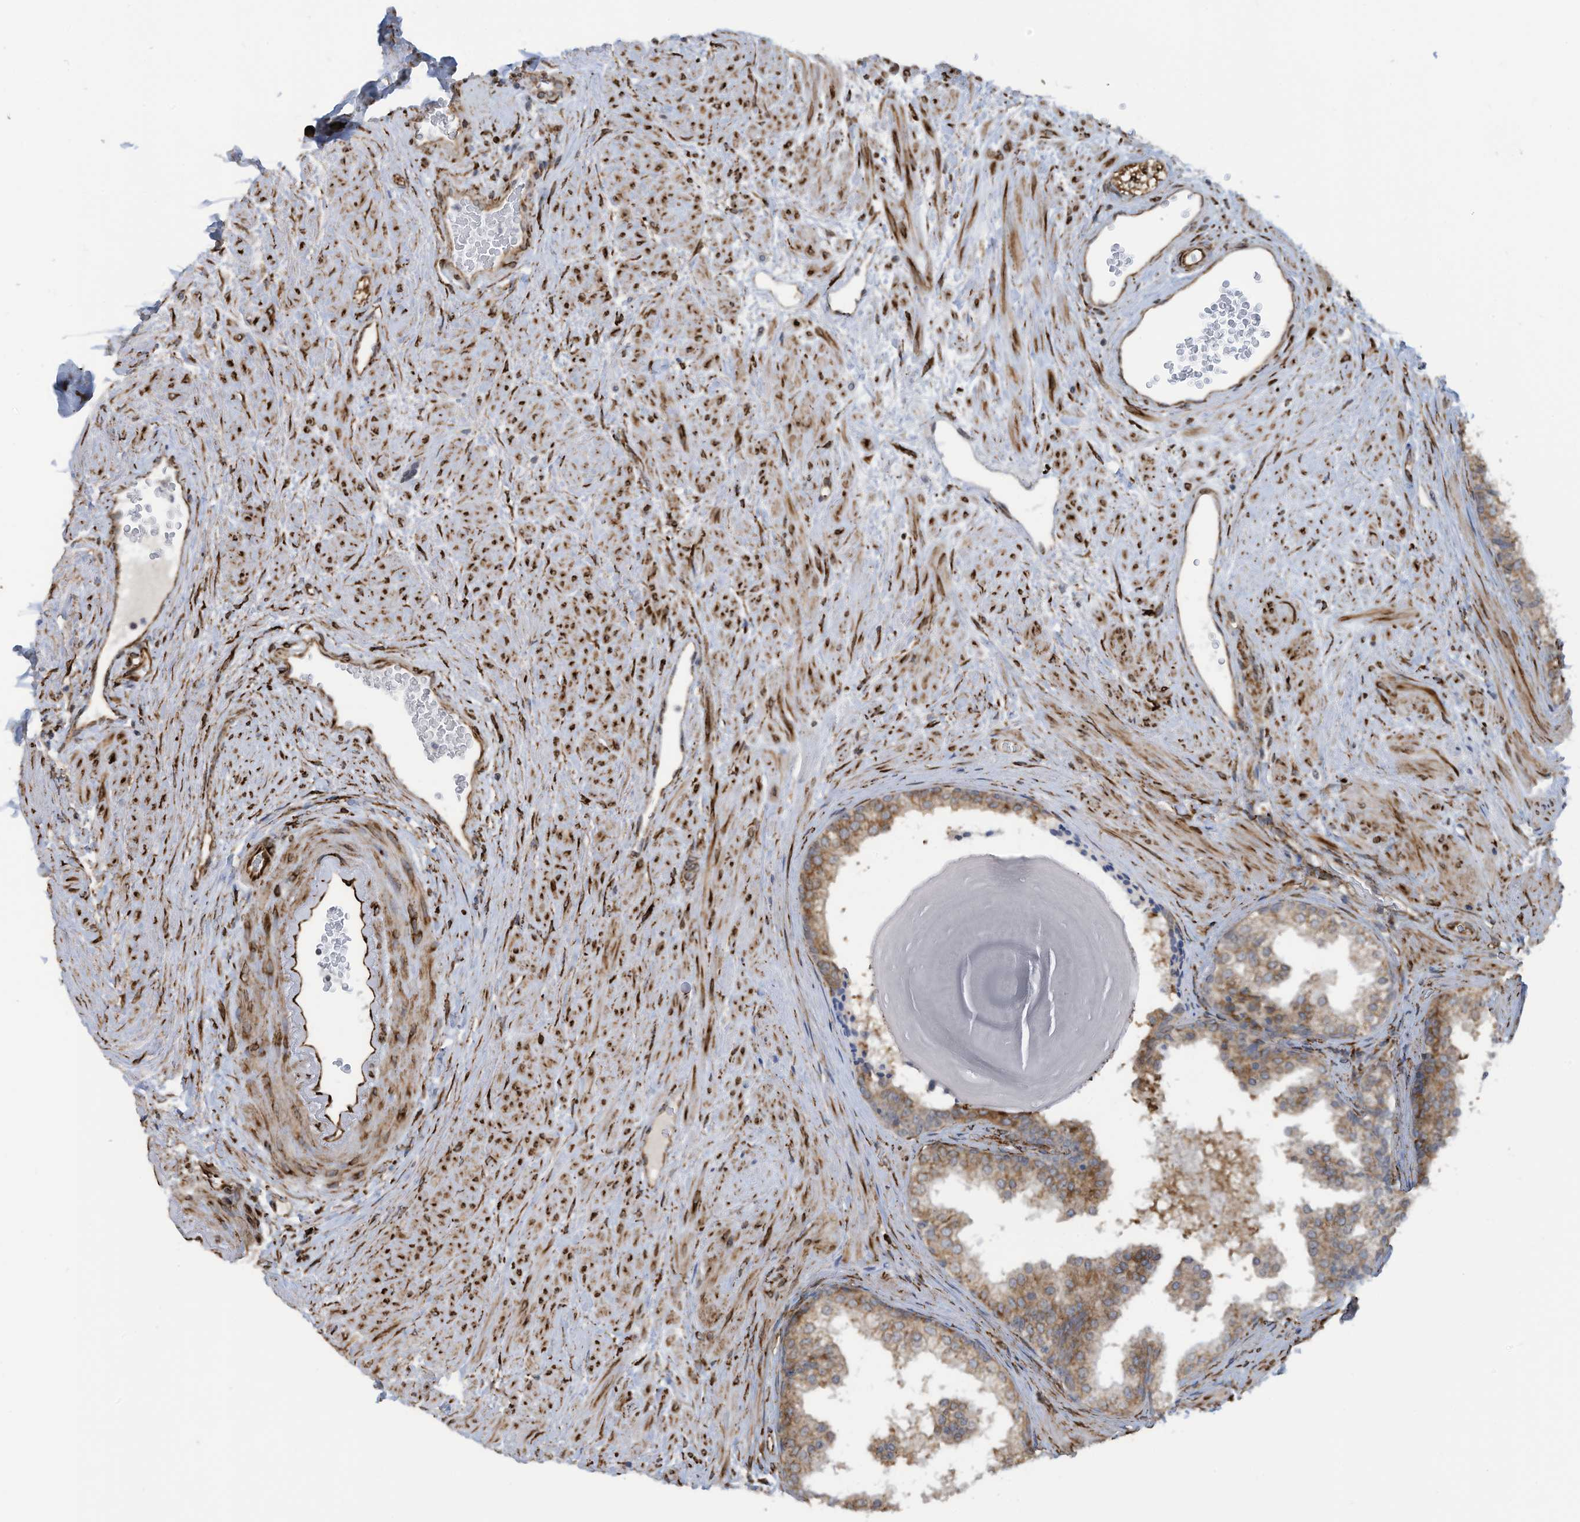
{"staining": {"intensity": "moderate", "quantity": ">75%", "location": "cytoplasmic/membranous"}, "tissue": "prostate", "cell_type": "Glandular cells", "image_type": "normal", "snomed": [{"axis": "morphology", "description": "Normal tissue, NOS"}, {"axis": "topography", "description": "Prostate"}], "caption": "High-power microscopy captured an immunohistochemistry image of unremarkable prostate, revealing moderate cytoplasmic/membranous expression in approximately >75% of glandular cells.", "gene": "ZBTB45", "patient": {"sex": "male", "age": 48}}